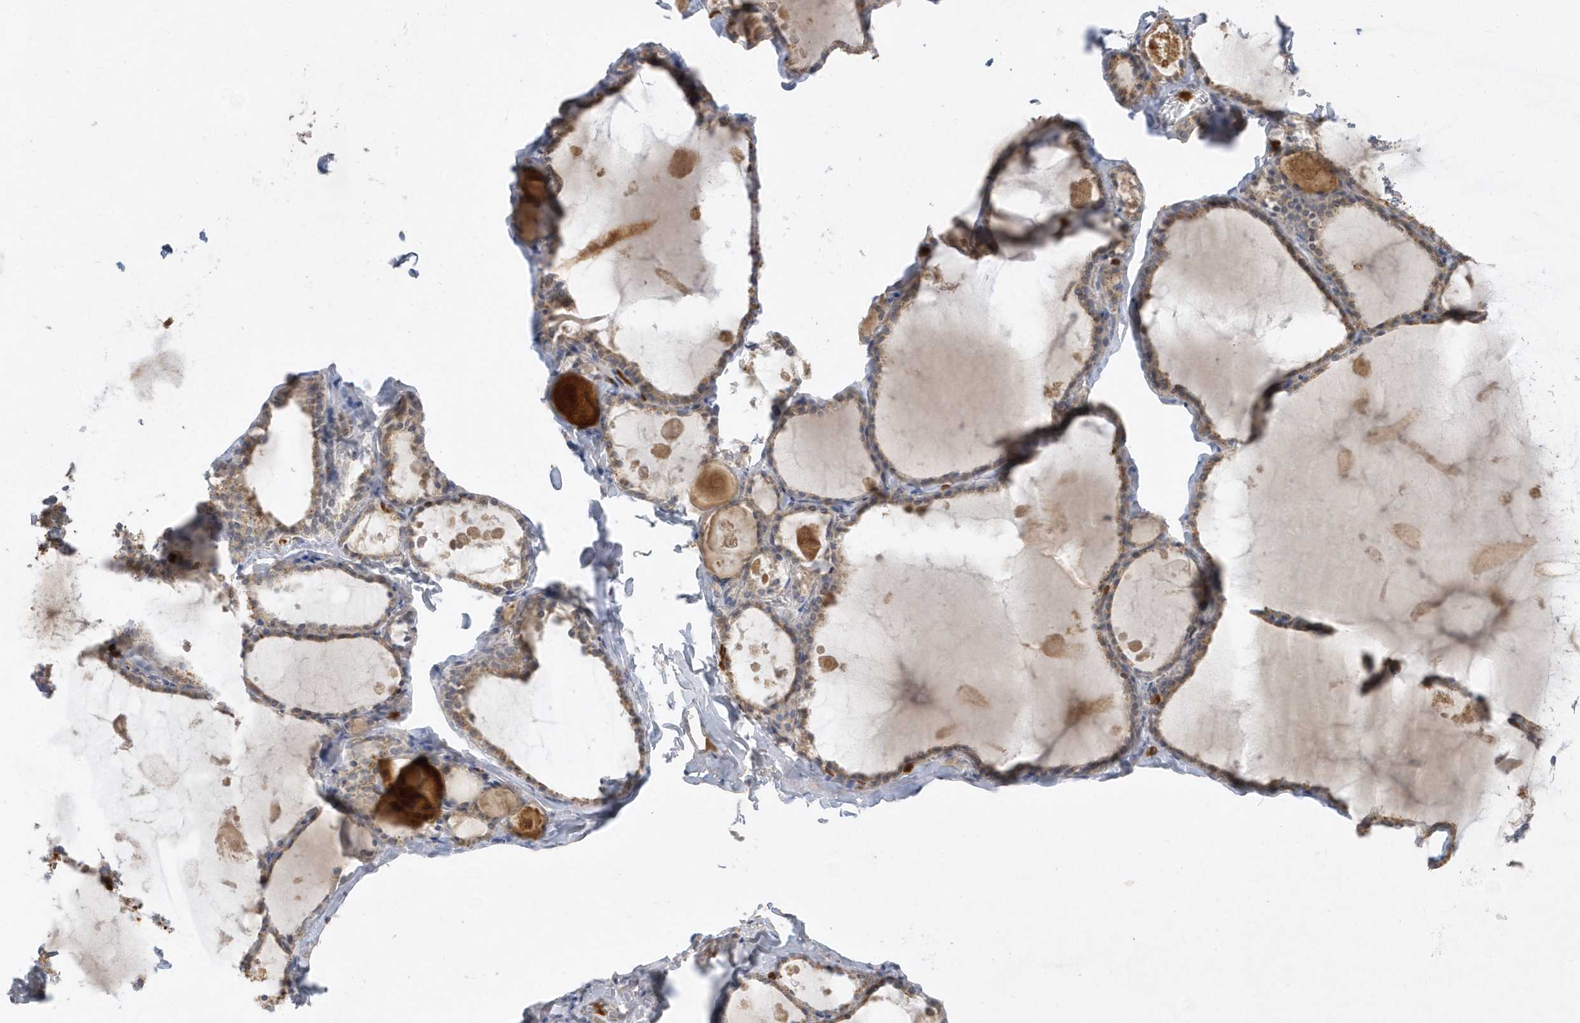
{"staining": {"intensity": "weak", "quantity": ">75%", "location": "cytoplasmic/membranous"}, "tissue": "thyroid gland", "cell_type": "Glandular cells", "image_type": "normal", "snomed": [{"axis": "morphology", "description": "Normal tissue, NOS"}, {"axis": "topography", "description": "Thyroid gland"}], "caption": "The micrograph reveals staining of benign thyroid gland, revealing weak cytoplasmic/membranous protein staining (brown color) within glandular cells.", "gene": "DPP9", "patient": {"sex": "male", "age": 56}}